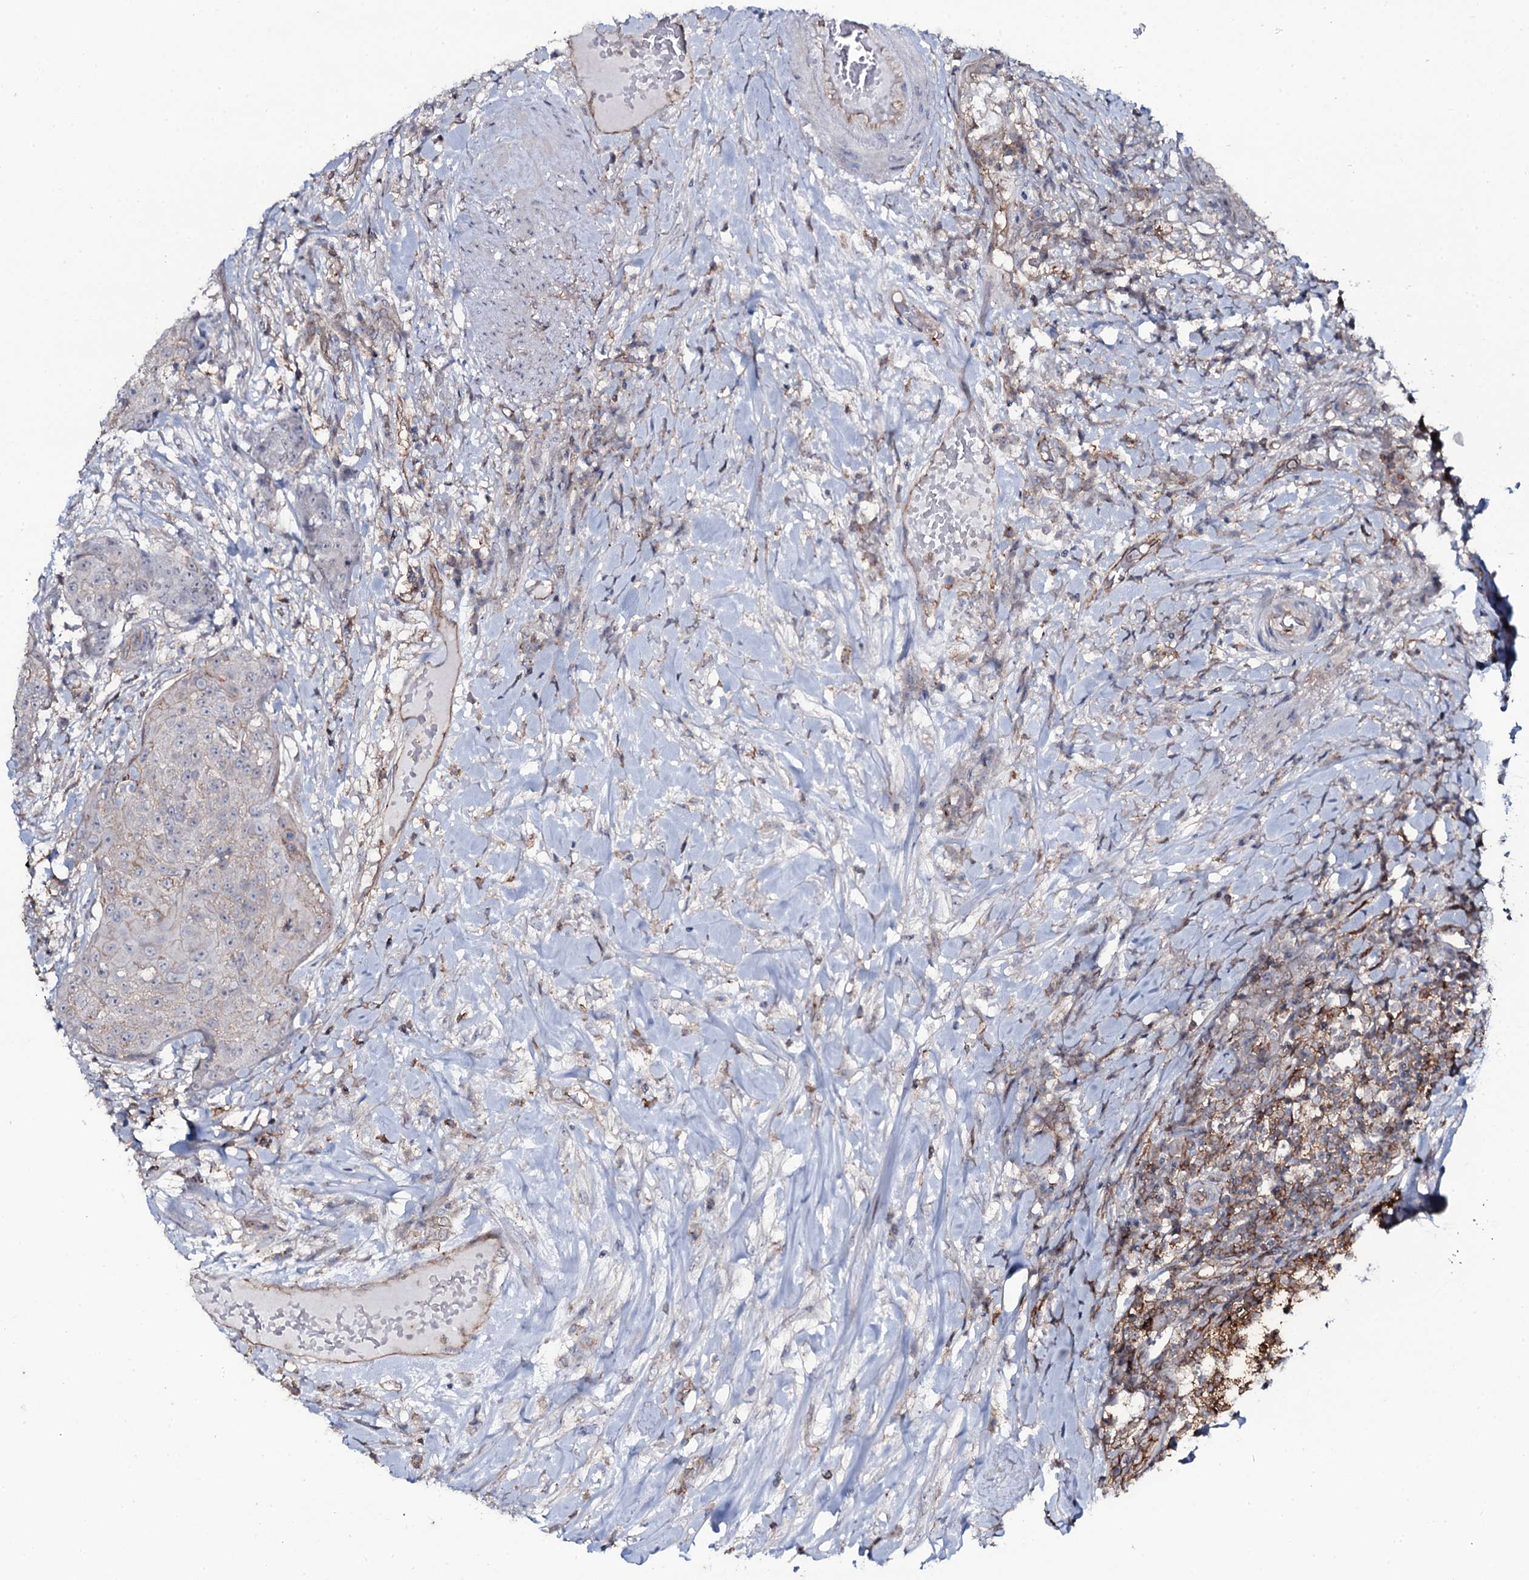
{"staining": {"intensity": "negative", "quantity": "none", "location": "none"}, "tissue": "urothelial cancer", "cell_type": "Tumor cells", "image_type": "cancer", "snomed": [{"axis": "morphology", "description": "Urothelial carcinoma, High grade"}, {"axis": "topography", "description": "Urinary bladder"}], "caption": "Tumor cells are negative for brown protein staining in urothelial cancer.", "gene": "SNAP23", "patient": {"sex": "female", "age": 63}}